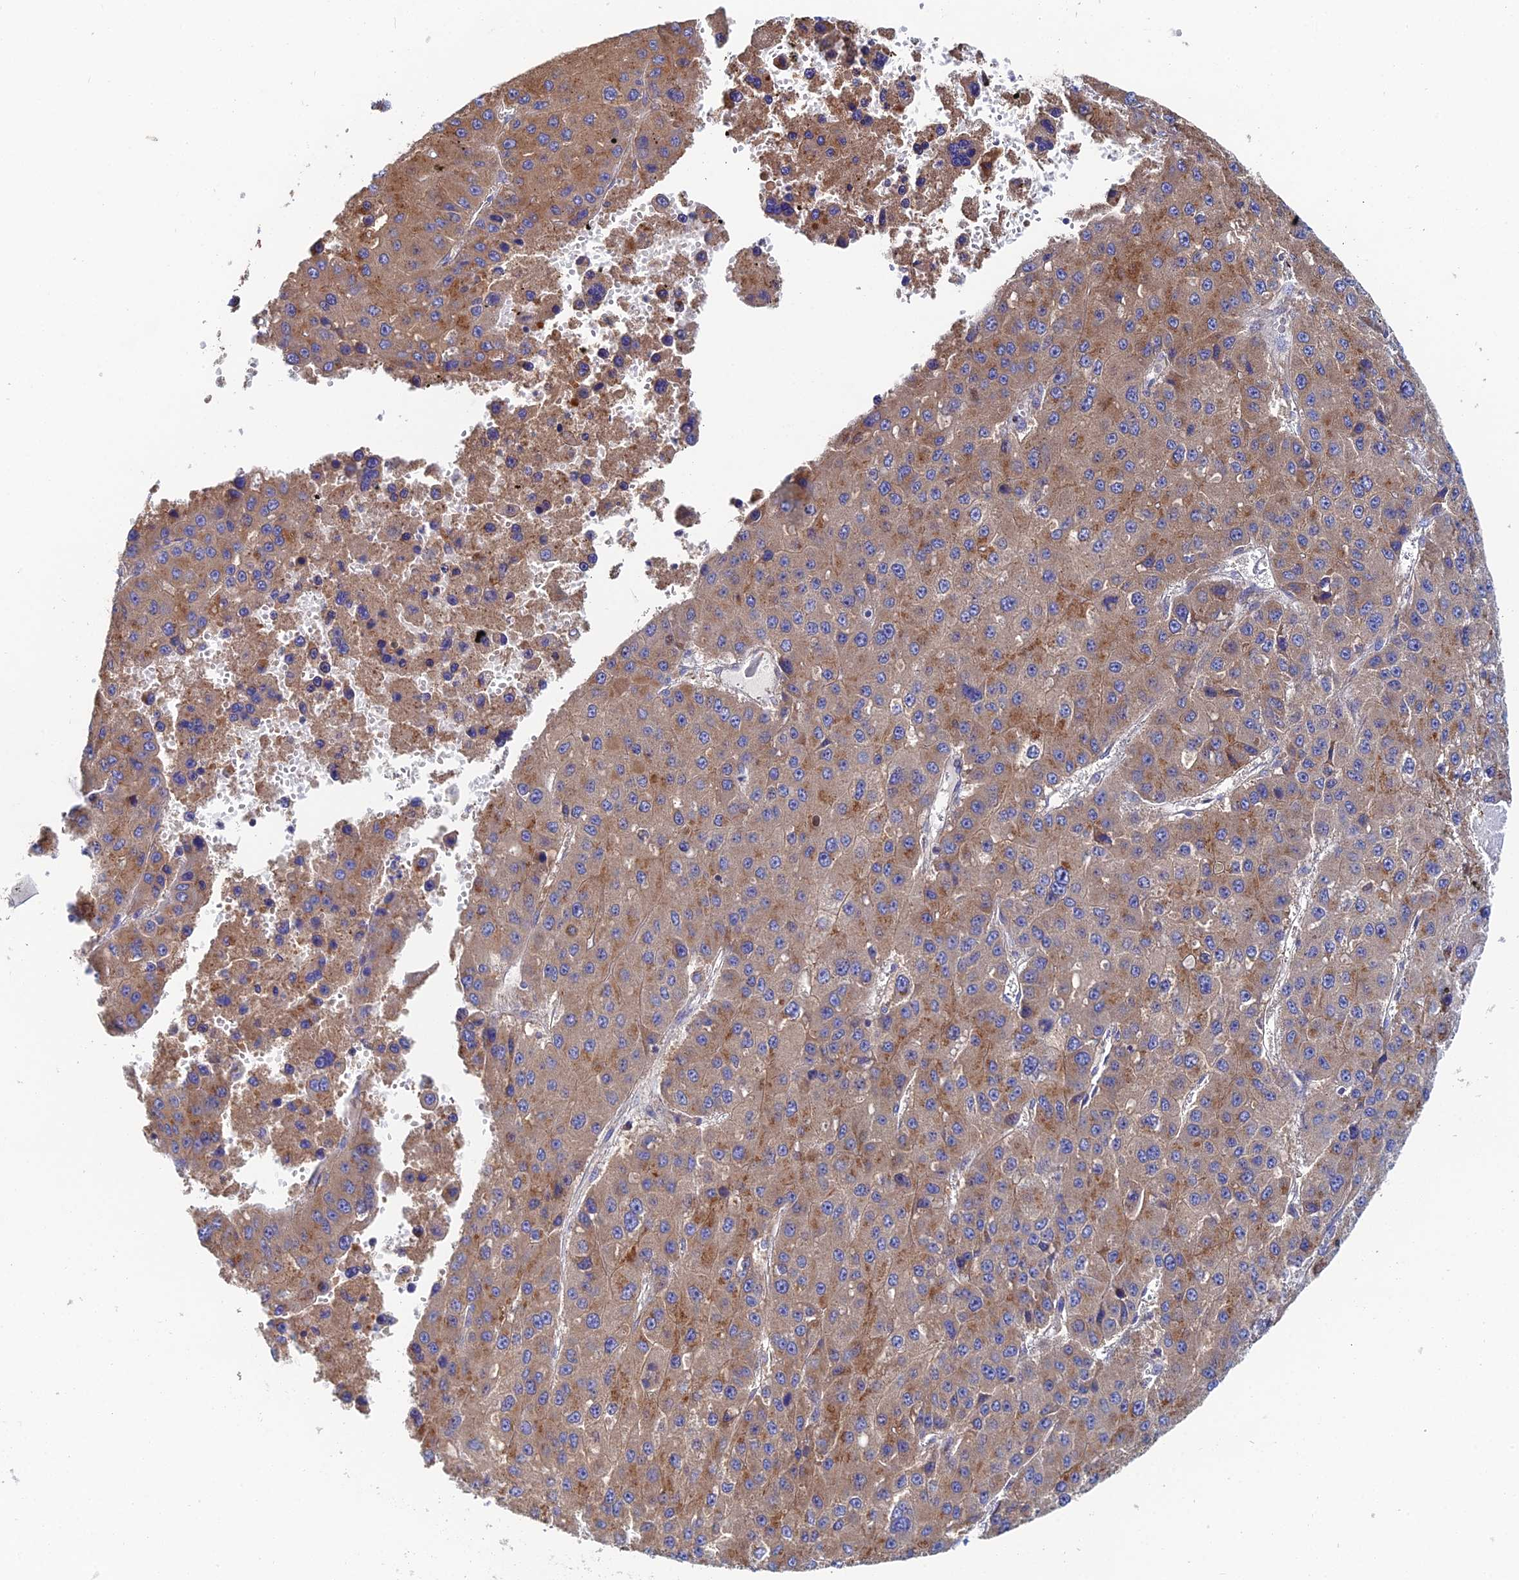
{"staining": {"intensity": "moderate", "quantity": ">75%", "location": "cytoplasmic/membranous"}, "tissue": "liver cancer", "cell_type": "Tumor cells", "image_type": "cancer", "snomed": [{"axis": "morphology", "description": "Carcinoma, Hepatocellular, NOS"}, {"axis": "topography", "description": "Liver"}], "caption": "A photomicrograph of human liver cancer stained for a protein exhibits moderate cytoplasmic/membranous brown staining in tumor cells.", "gene": "CLCN3", "patient": {"sex": "female", "age": 73}}